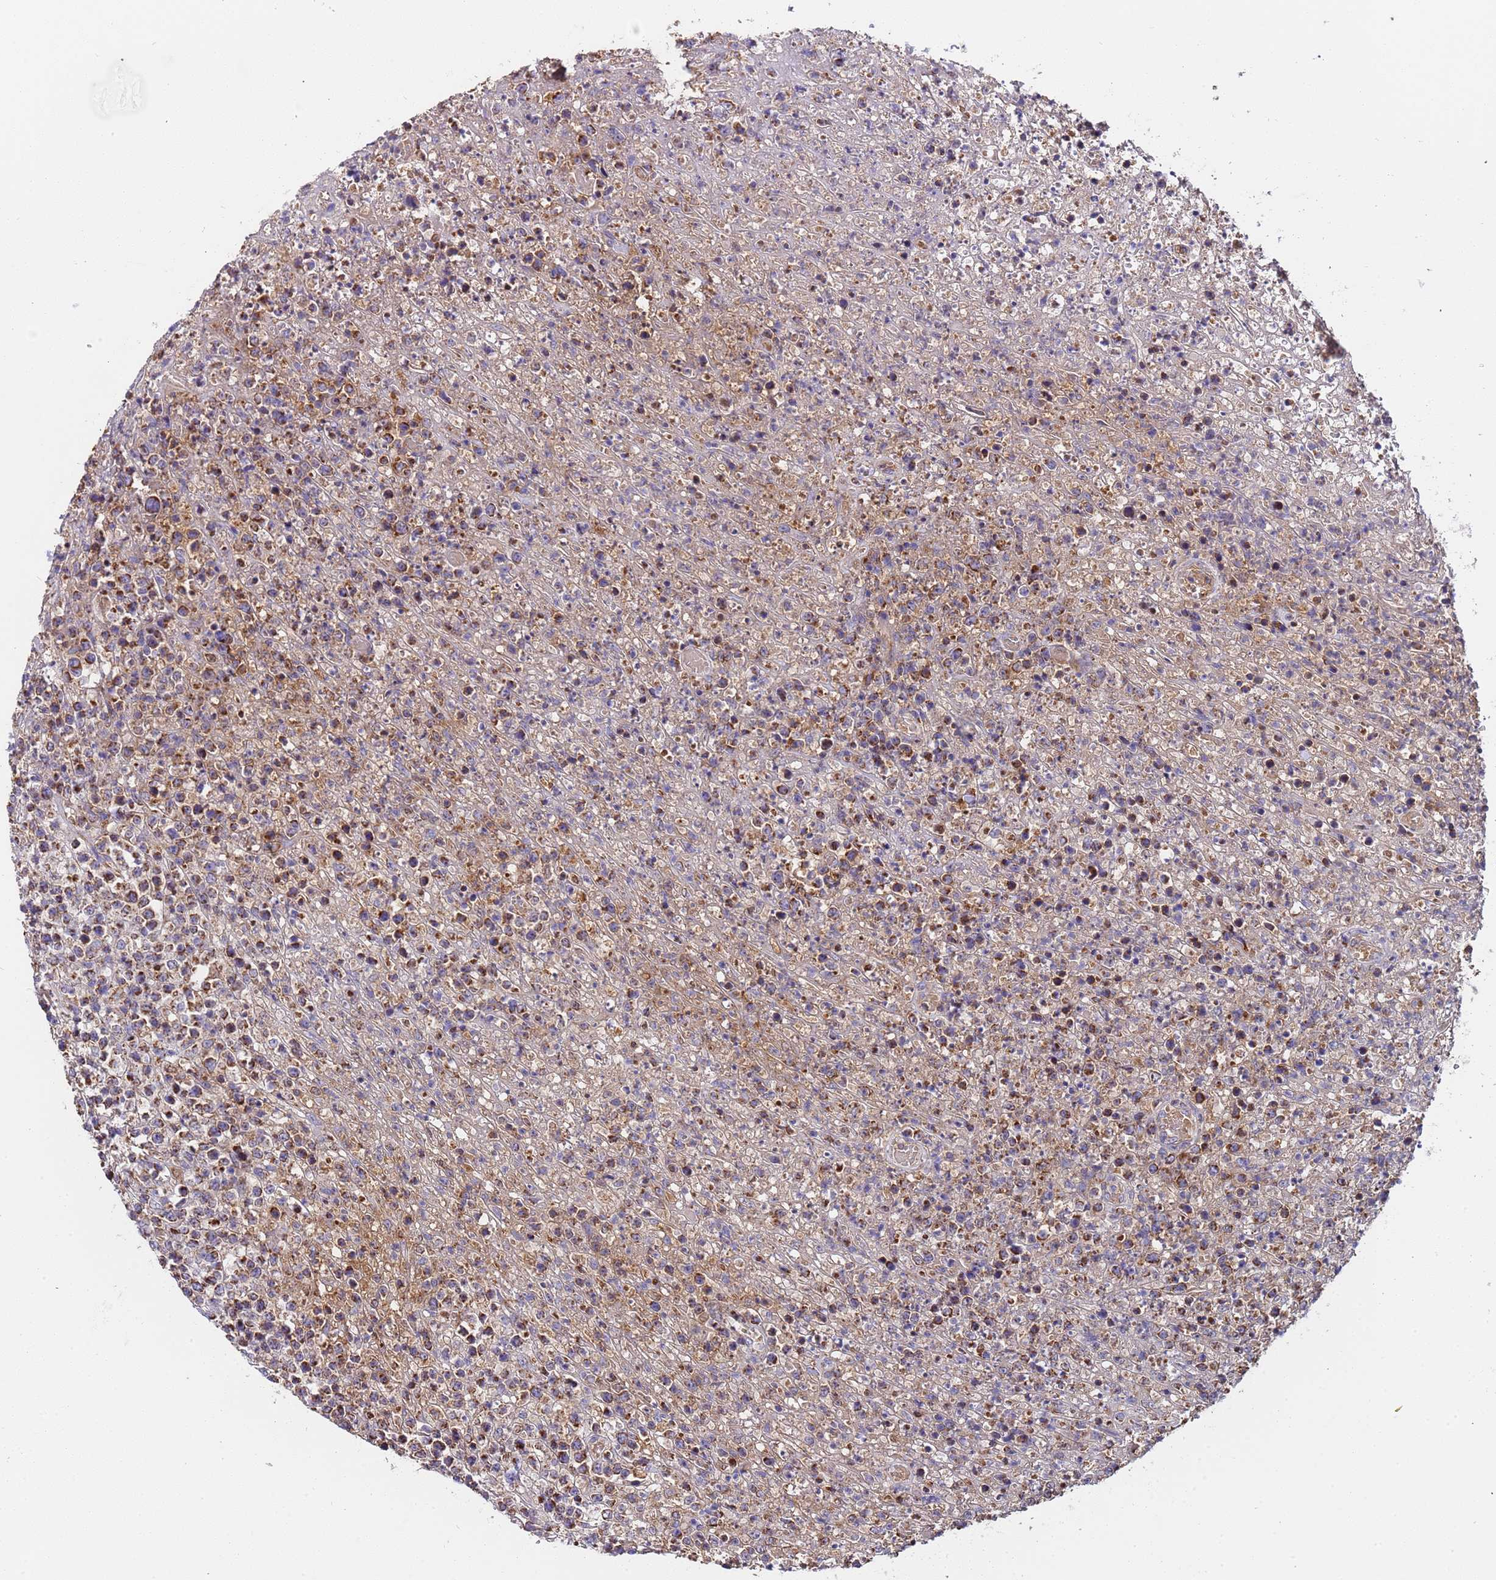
{"staining": {"intensity": "strong", "quantity": ">75%", "location": "cytoplasmic/membranous"}, "tissue": "lymphoma", "cell_type": "Tumor cells", "image_type": "cancer", "snomed": [{"axis": "morphology", "description": "Malignant lymphoma, non-Hodgkin's type, High grade"}, {"axis": "topography", "description": "Colon"}], "caption": "Protein expression analysis of human high-grade malignant lymphoma, non-Hodgkin's type reveals strong cytoplasmic/membranous expression in approximately >75% of tumor cells.", "gene": "TMEM126A", "patient": {"sex": "female", "age": 53}}